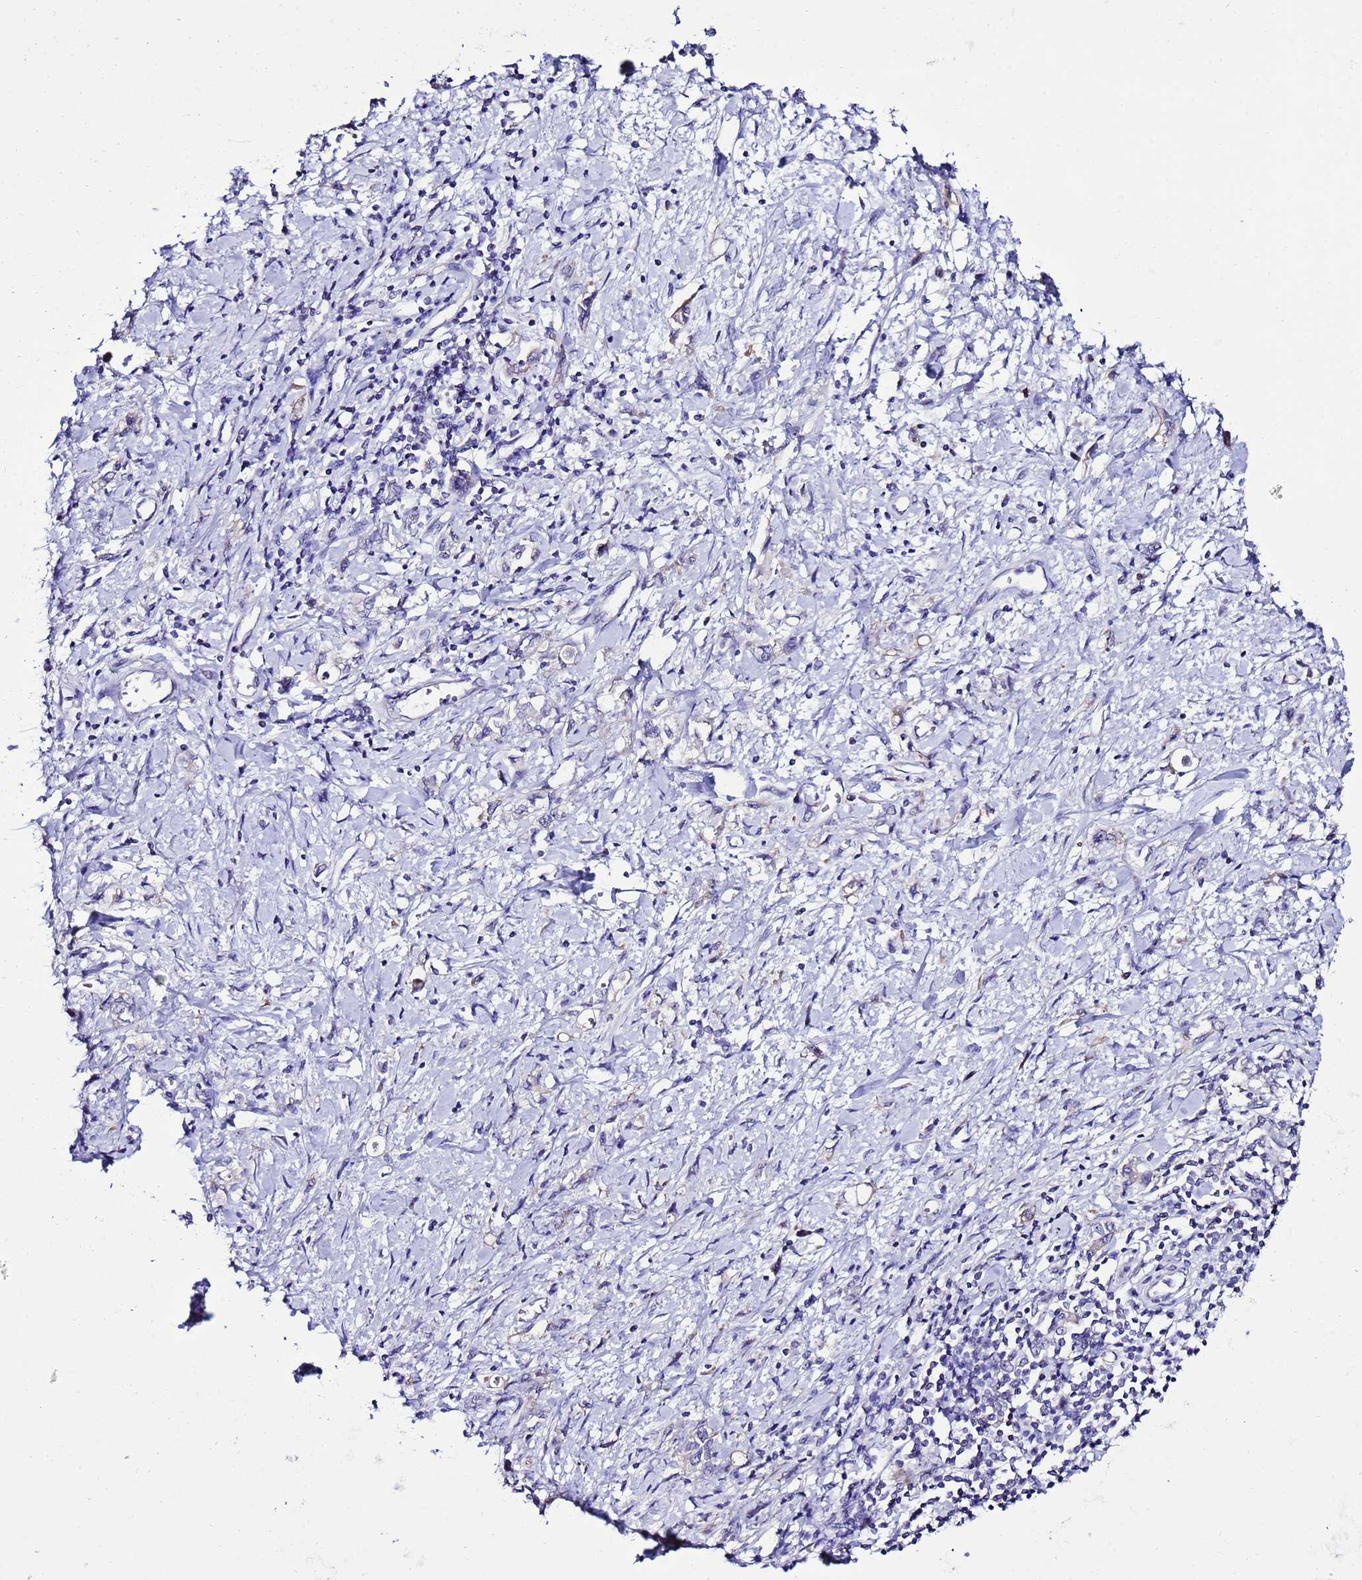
{"staining": {"intensity": "negative", "quantity": "none", "location": "none"}, "tissue": "stomach cancer", "cell_type": "Tumor cells", "image_type": "cancer", "snomed": [{"axis": "morphology", "description": "Adenocarcinoma, NOS"}, {"axis": "topography", "description": "Stomach"}], "caption": "IHC of human adenocarcinoma (stomach) demonstrates no positivity in tumor cells.", "gene": "DPH6", "patient": {"sex": "female", "age": 76}}